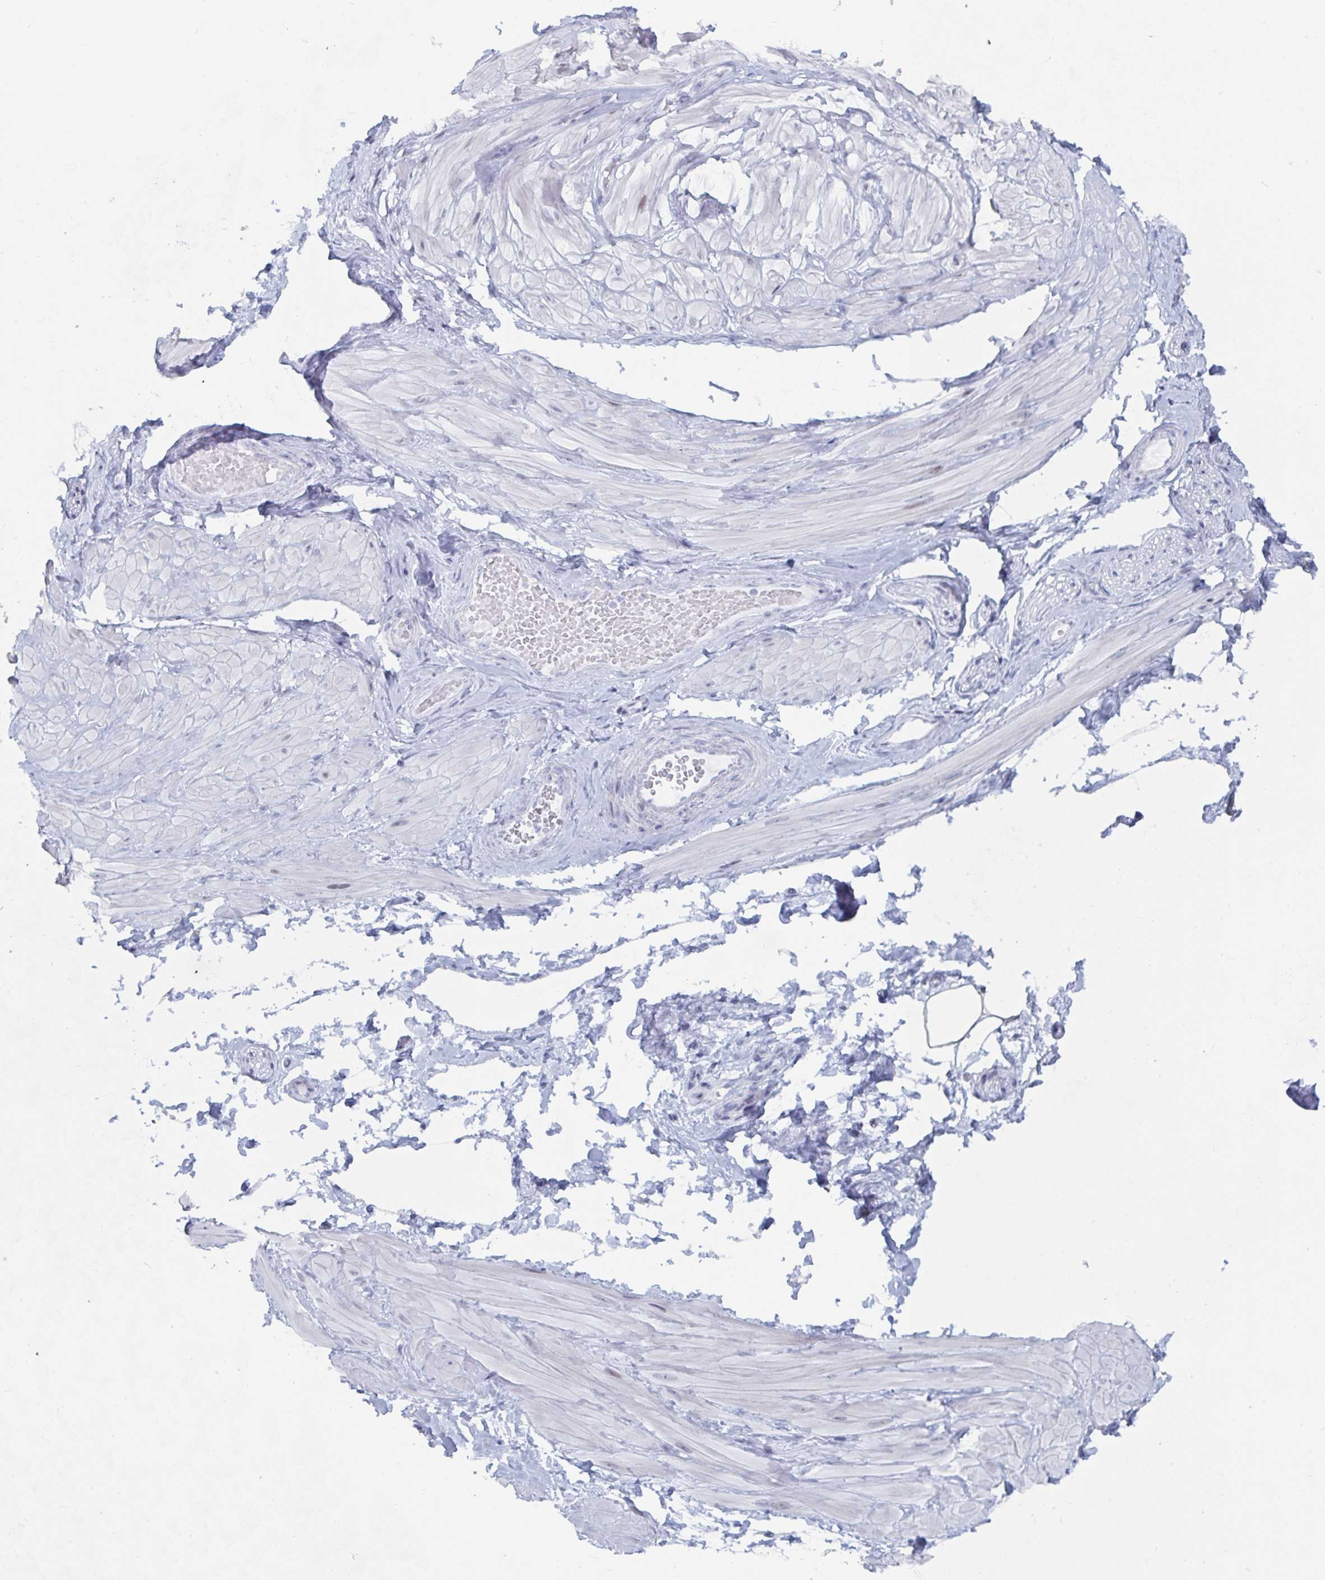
{"staining": {"intensity": "negative", "quantity": "none", "location": "none"}, "tissue": "adipose tissue", "cell_type": "Adipocytes", "image_type": "normal", "snomed": [{"axis": "morphology", "description": "Normal tissue, NOS"}, {"axis": "topography", "description": "Epididymis"}, {"axis": "topography", "description": "Peripheral nerve tissue"}], "caption": "Adipose tissue stained for a protein using IHC reveals no positivity adipocytes.", "gene": "NR1H2", "patient": {"sex": "male", "age": 32}}